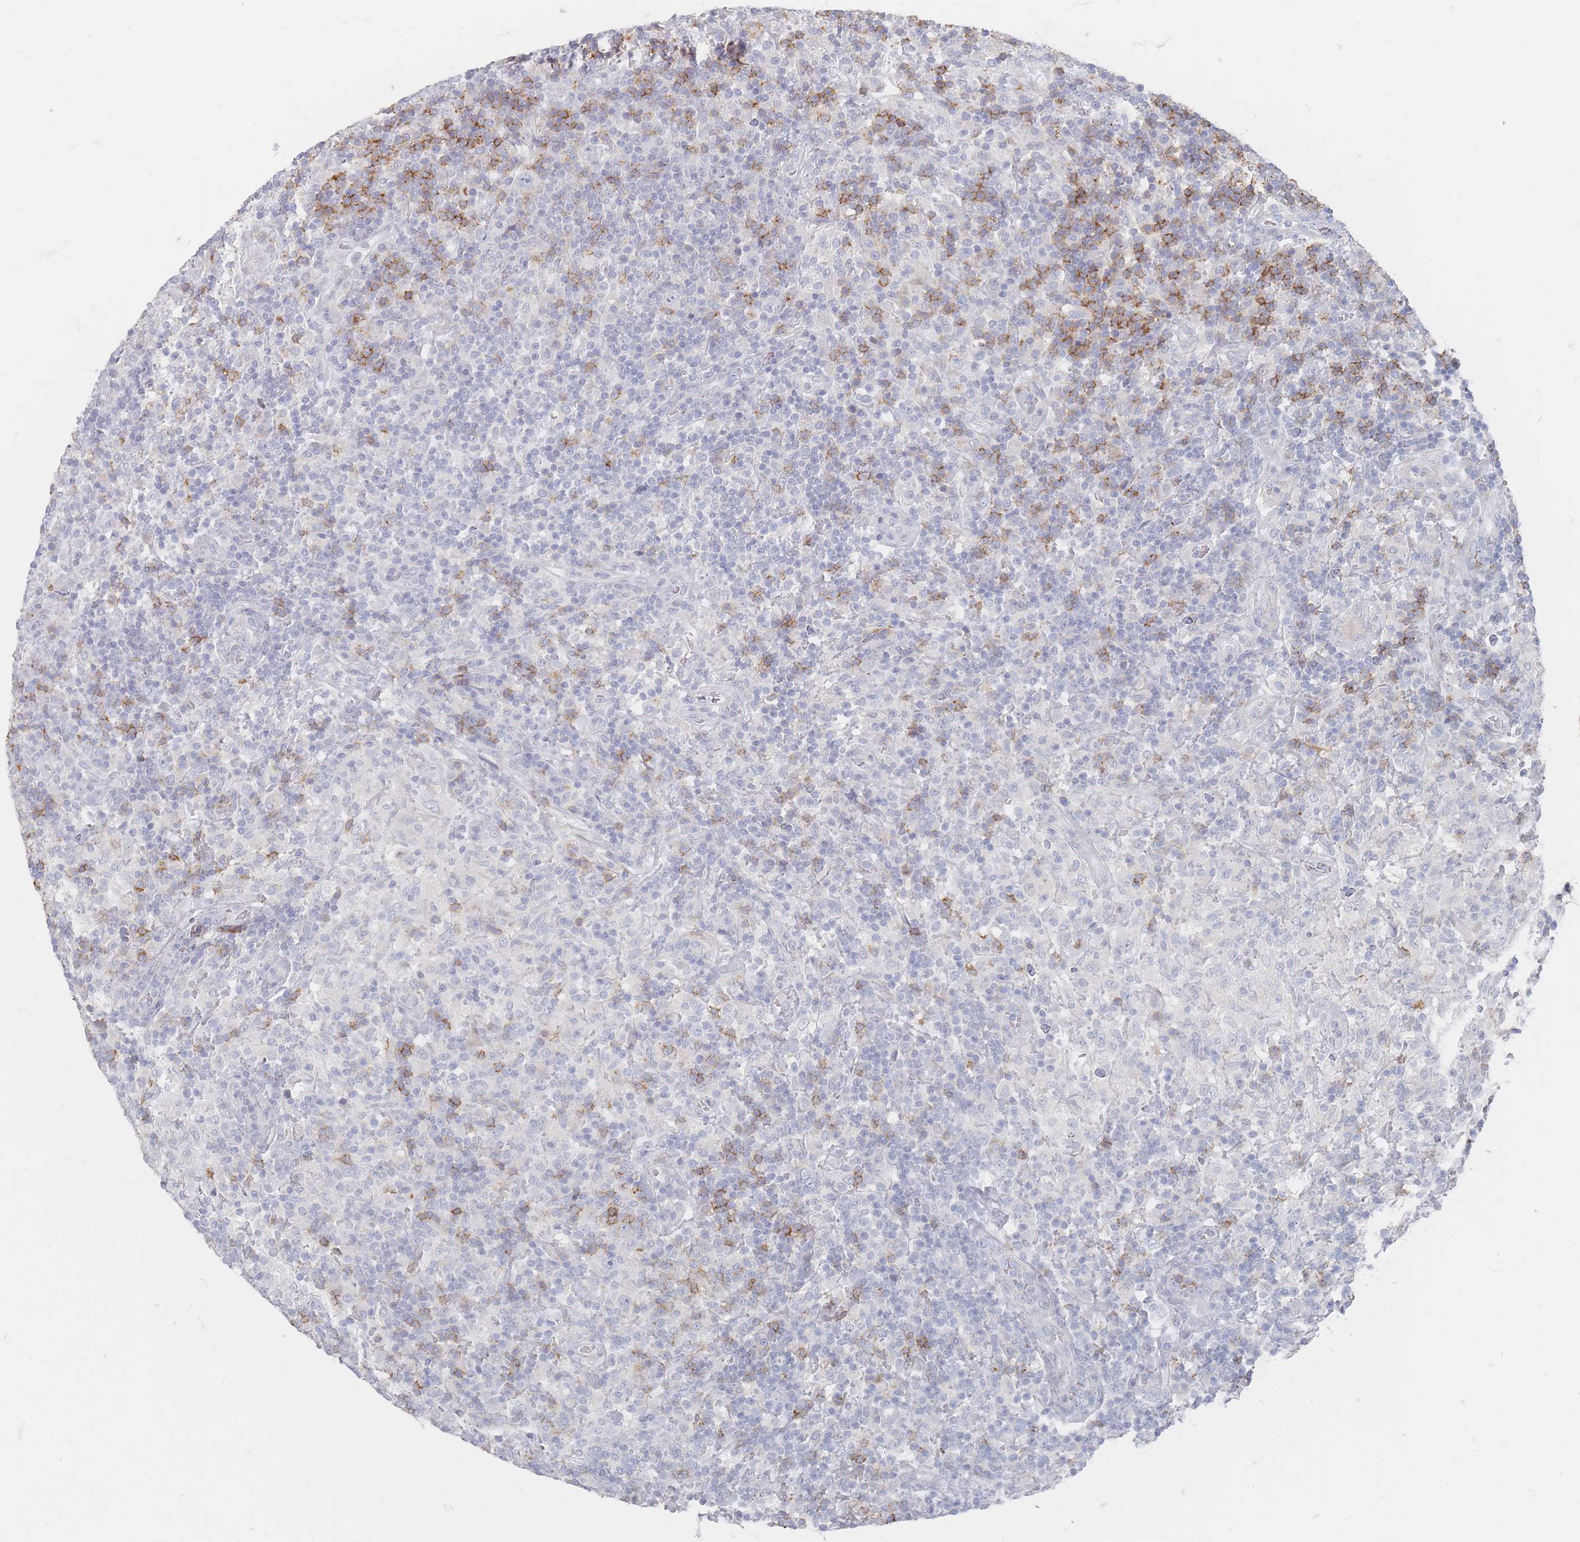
{"staining": {"intensity": "negative", "quantity": "none", "location": "none"}, "tissue": "lymphoma", "cell_type": "Tumor cells", "image_type": "cancer", "snomed": [{"axis": "morphology", "description": "Hodgkin's disease, NOS"}, {"axis": "topography", "description": "Lymph node"}], "caption": "This is a histopathology image of IHC staining of Hodgkin's disease, which shows no expression in tumor cells. (DAB IHC with hematoxylin counter stain).", "gene": "CD37", "patient": {"sex": "male", "age": 70}}